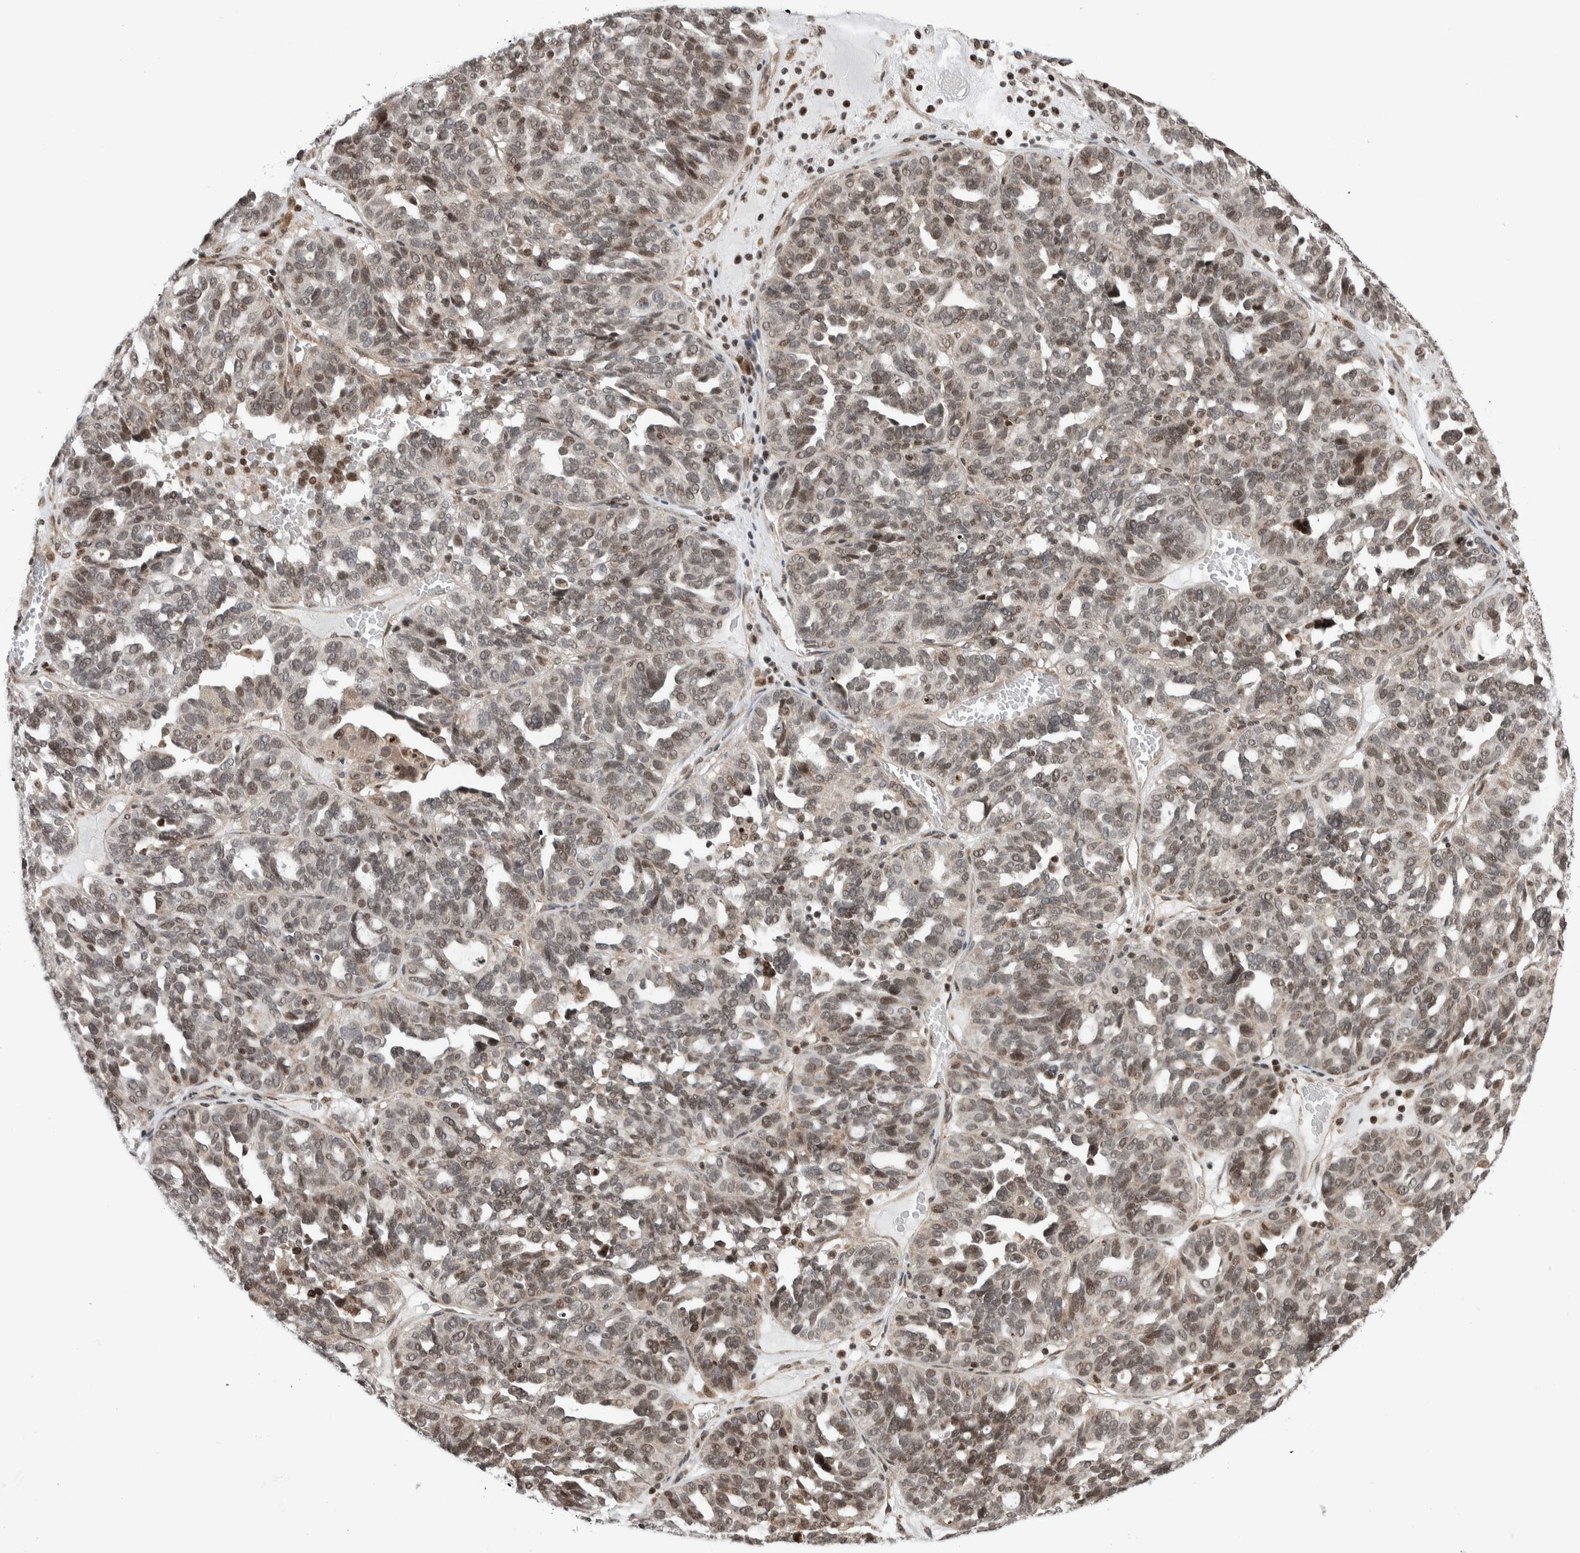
{"staining": {"intensity": "weak", "quantity": "25%-75%", "location": "nuclear"}, "tissue": "ovarian cancer", "cell_type": "Tumor cells", "image_type": "cancer", "snomed": [{"axis": "morphology", "description": "Cystadenocarcinoma, serous, NOS"}, {"axis": "topography", "description": "Ovary"}], "caption": "About 25%-75% of tumor cells in ovarian cancer exhibit weak nuclear protein staining as visualized by brown immunohistochemical staining.", "gene": "NPLOC4", "patient": {"sex": "female", "age": 59}}